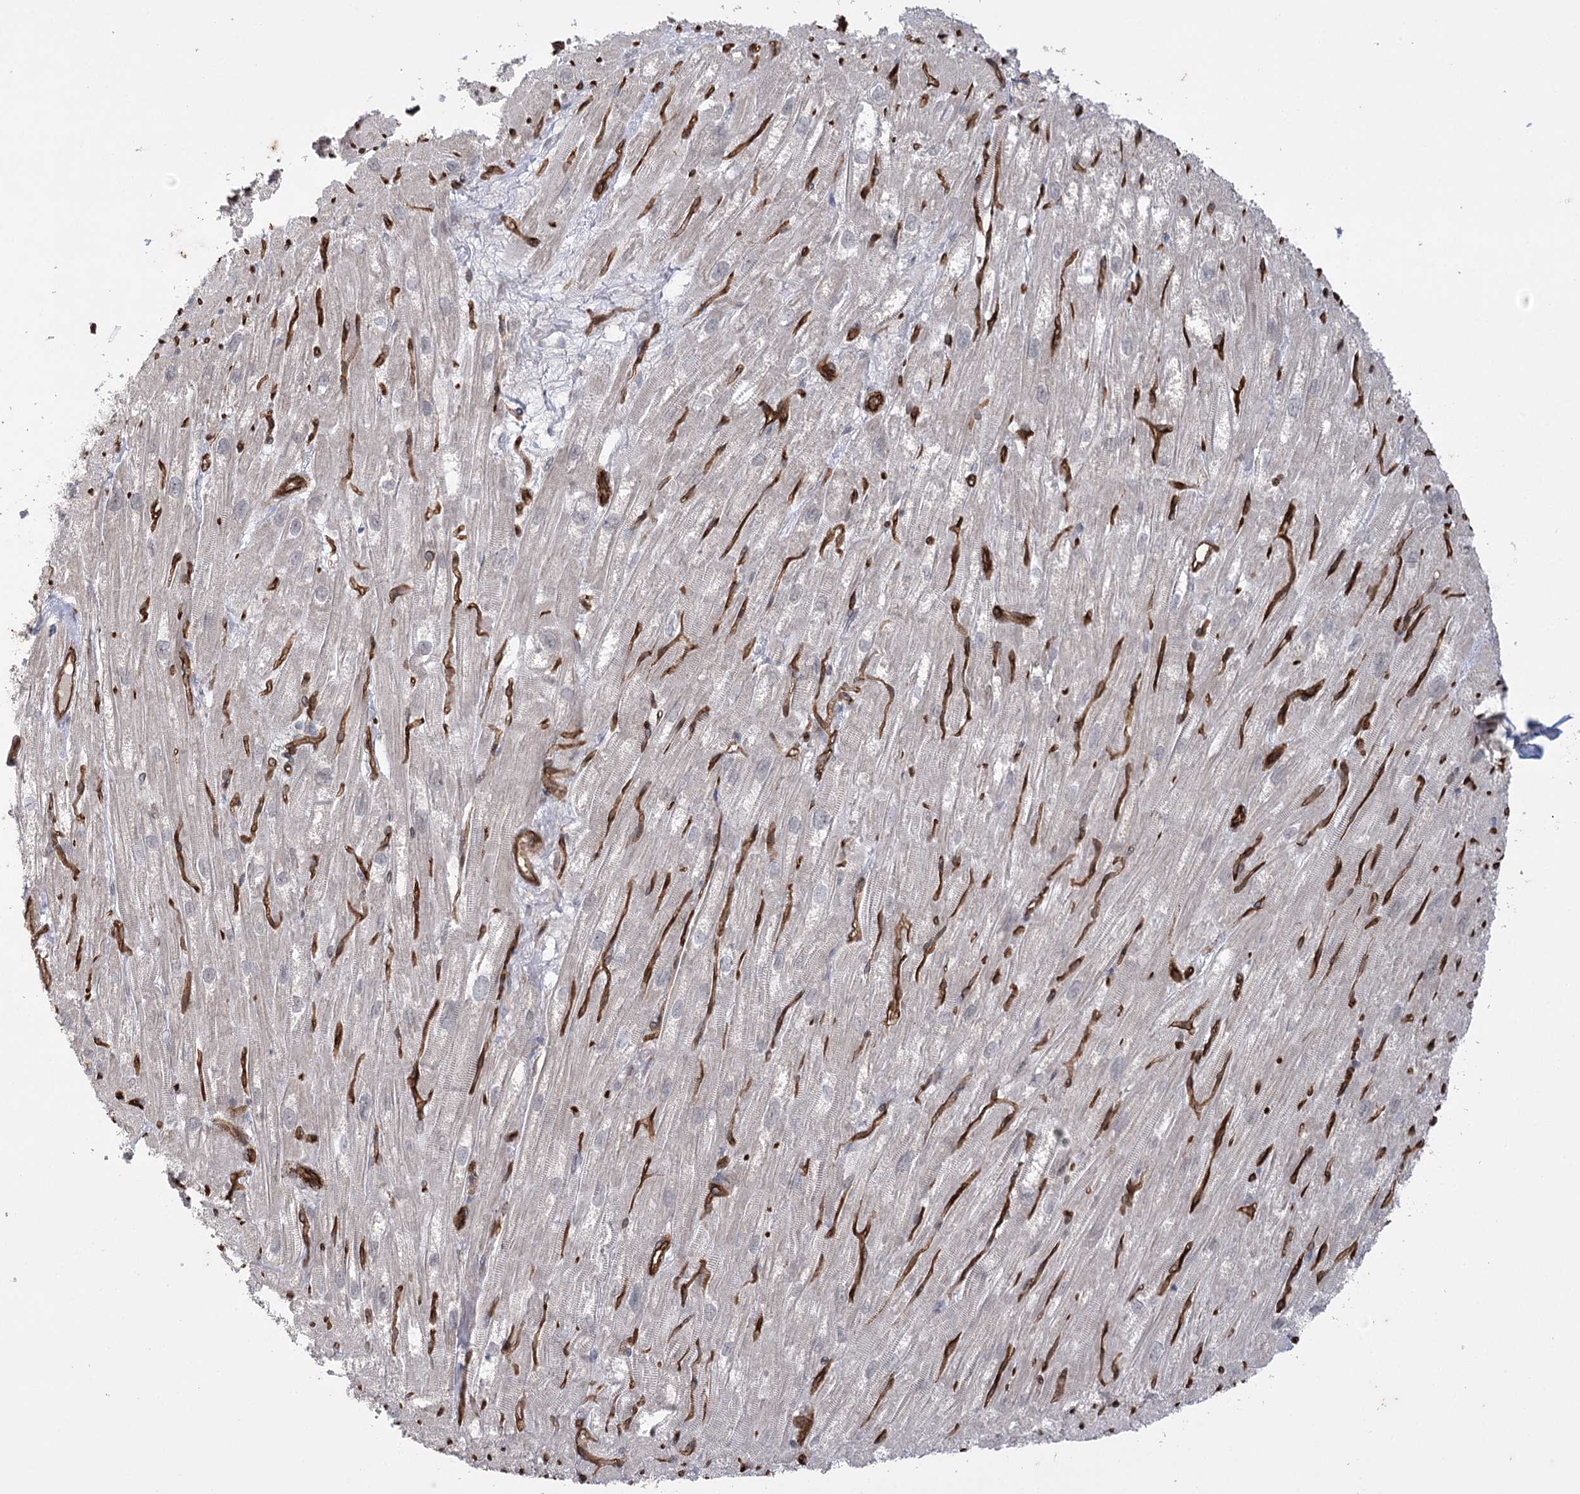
{"staining": {"intensity": "moderate", "quantity": "<25%", "location": "cytoplasmic/membranous"}, "tissue": "heart muscle", "cell_type": "Cardiomyocytes", "image_type": "normal", "snomed": [{"axis": "morphology", "description": "Normal tissue, NOS"}, {"axis": "topography", "description": "Heart"}], "caption": "The micrograph shows a brown stain indicating the presence of a protein in the cytoplasmic/membranous of cardiomyocytes in heart muscle. The staining is performed using DAB (3,3'-diaminobenzidine) brown chromogen to label protein expression. The nuclei are counter-stained blue using hematoxylin.", "gene": "AMTN", "patient": {"sex": "male", "age": 50}}